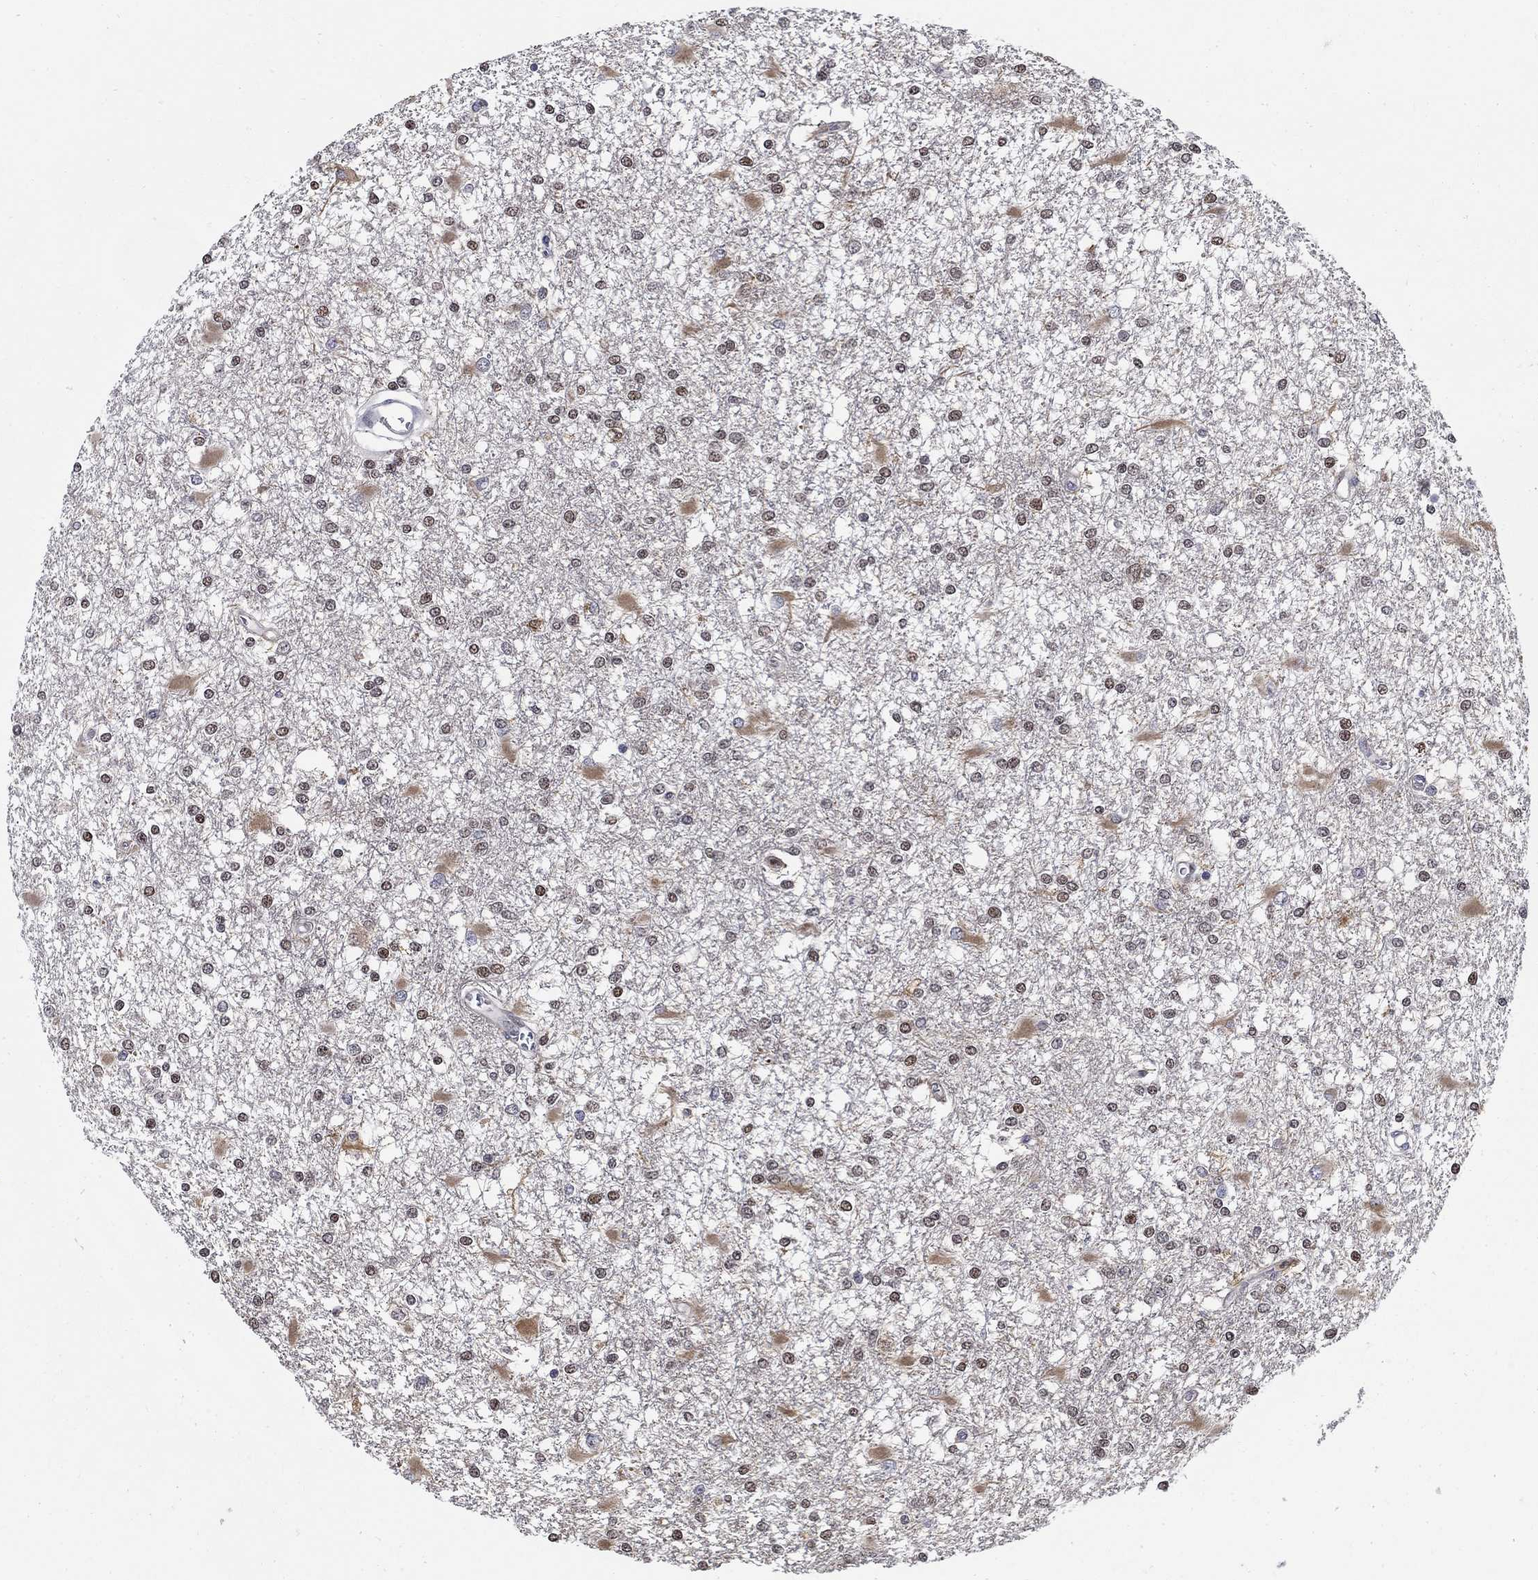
{"staining": {"intensity": "strong", "quantity": "<25%", "location": "nuclear"}, "tissue": "glioma", "cell_type": "Tumor cells", "image_type": "cancer", "snomed": [{"axis": "morphology", "description": "Glioma, malignant, High grade"}, {"axis": "topography", "description": "Cerebral cortex"}], "caption": "Glioma was stained to show a protein in brown. There is medium levels of strong nuclear positivity in about <25% of tumor cells.", "gene": "ZNF594", "patient": {"sex": "male", "age": 79}}